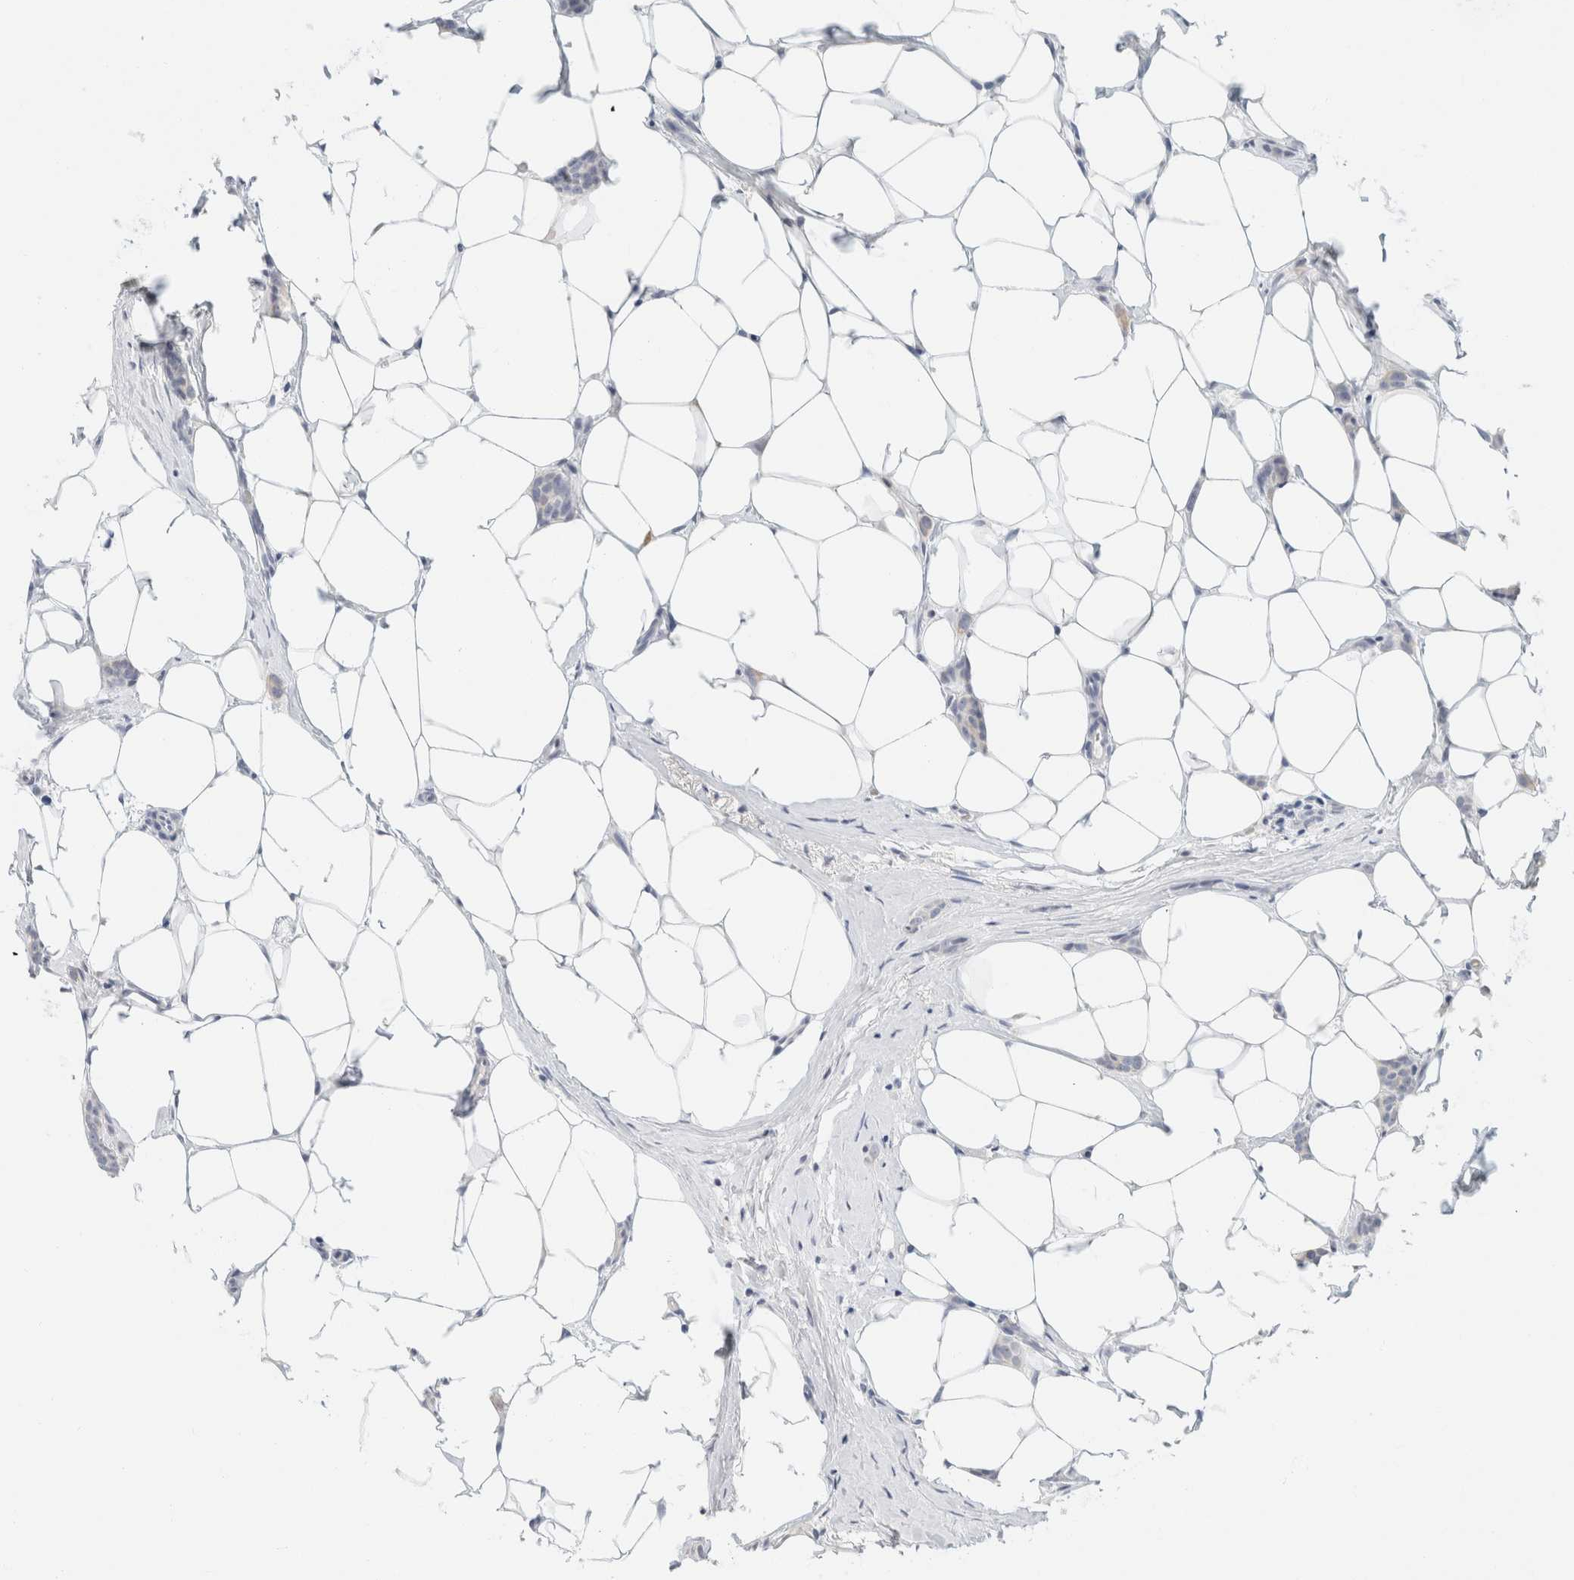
{"staining": {"intensity": "negative", "quantity": "none", "location": "none"}, "tissue": "breast cancer", "cell_type": "Tumor cells", "image_type": "cancer", "snomed": [{"axis": "morphology", "description": "Lobular carcinoma"}, {"axis": "topography", "description": "Skin"}, {"axis": "topography", "description": "Breast"}], "caption": "Immunohistochemical staining of breast cancer demonstrates no significant positivity in tumor cells.", "gene": "KRT20", "patient": {"sex": "female", "age": 46}}